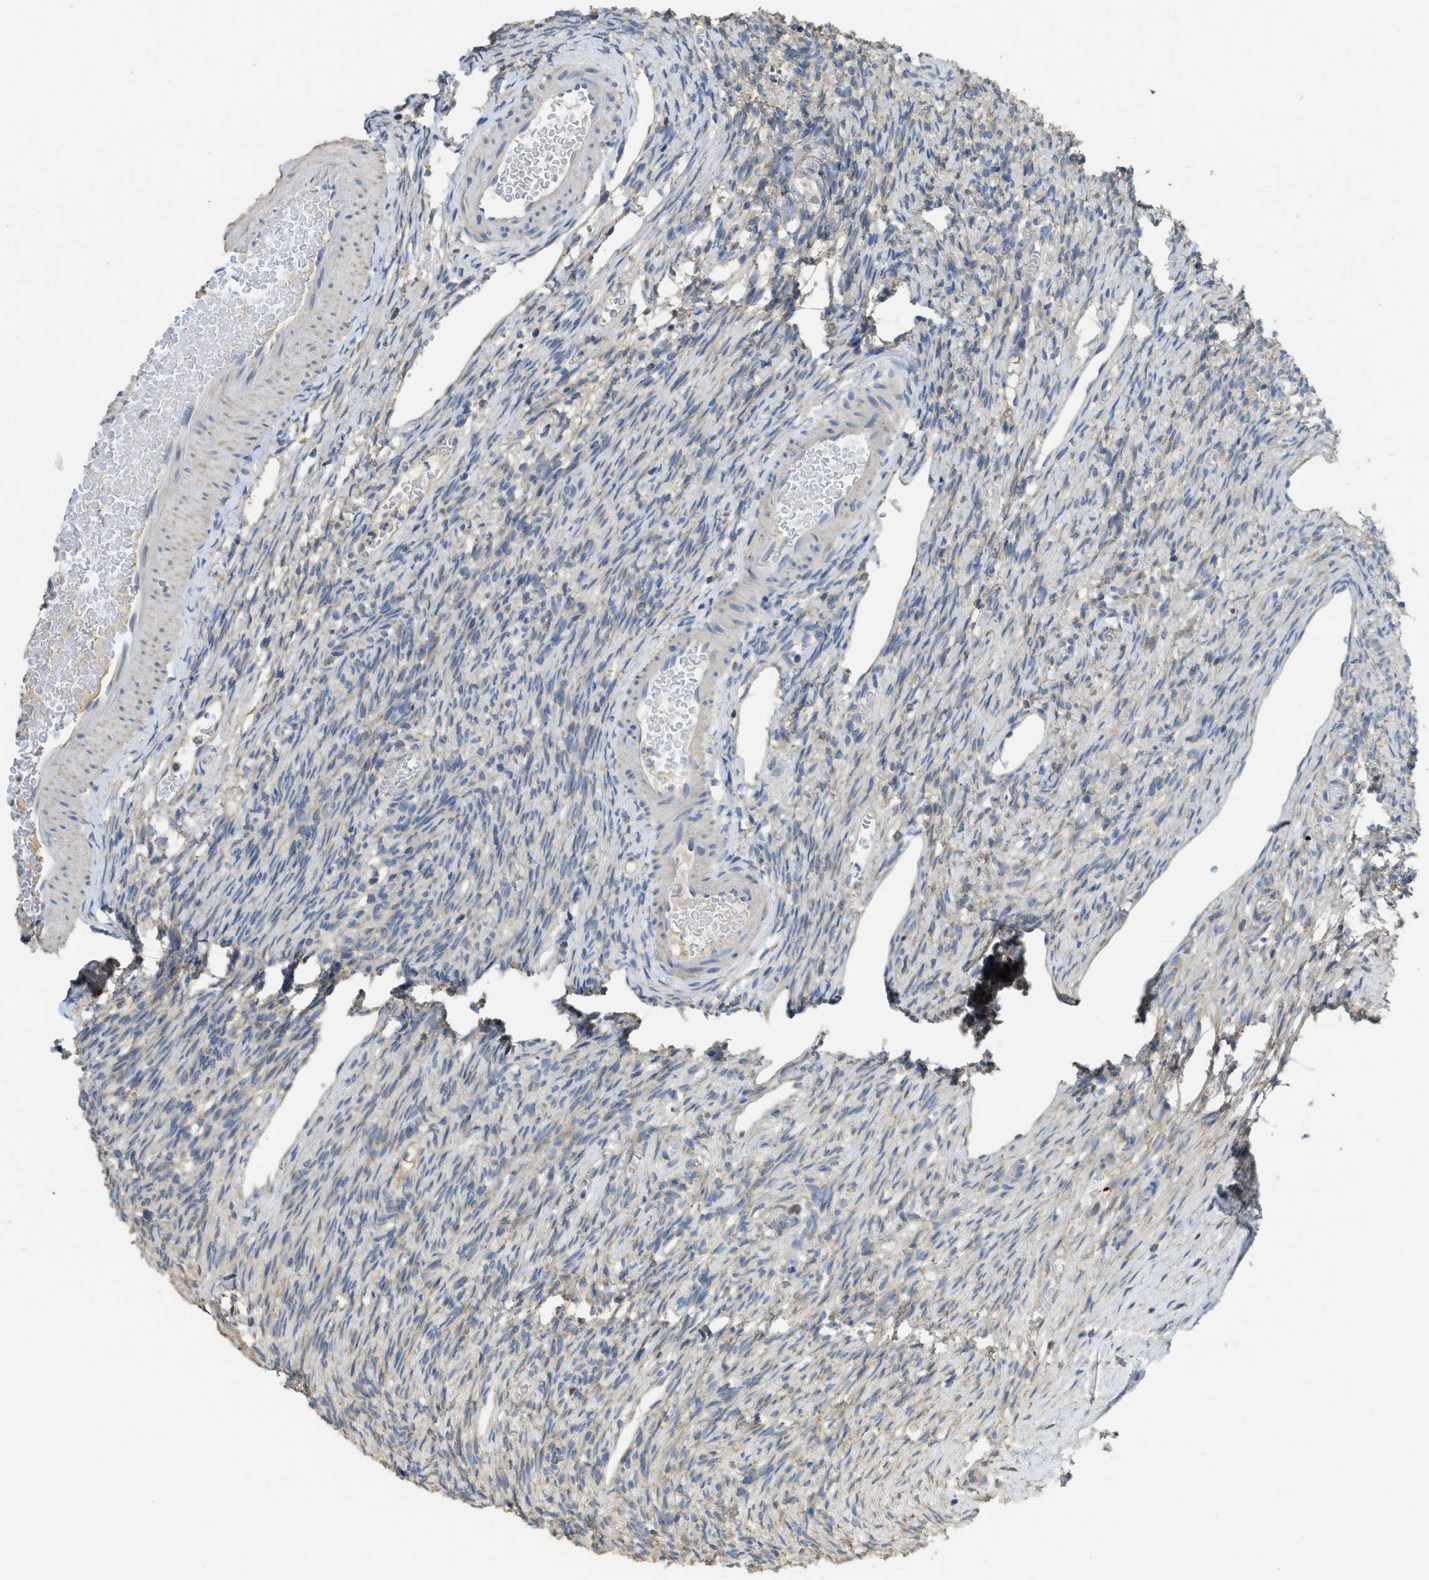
{"staining": {"intensity": "negative", "quantity": "none", "location": "none"}, "tissue": "ovary", "cell_type": "Ovarian stroma cells", "image_type": "normal", "snomed": [{"axis": "morphology", "description": "Normal tissue, NOS"}, {"axis": "topography", "description": "Ovary"}], "caption": "Ovary stained for a protein using immunohistochemistry (IHC) reveals no expression ovarian stroma cells.", "gene": "SFXN2", "patient": {"sex": "female", "age": 33}}